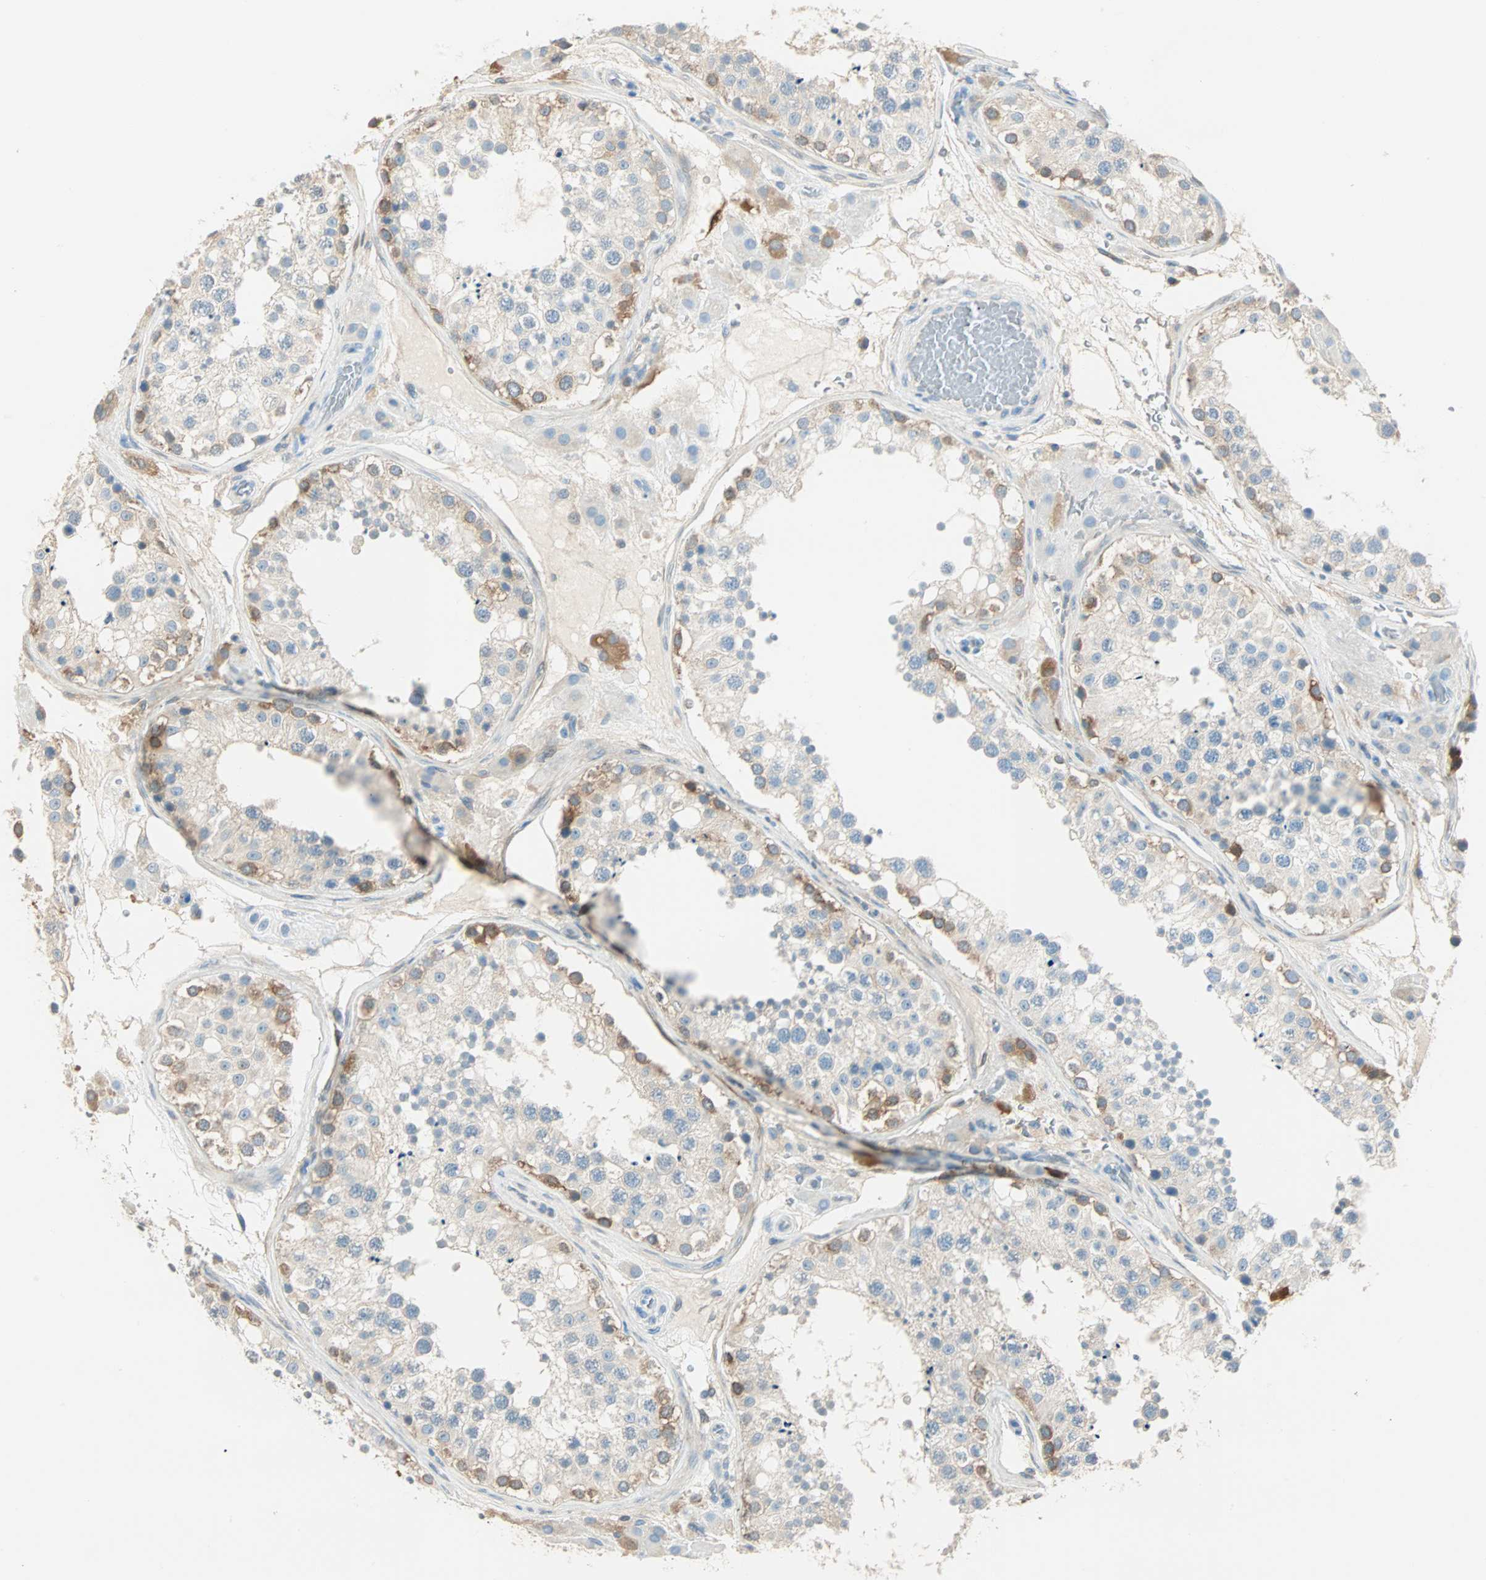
{"staining": {"intensity": "moderate", "quantity": "<25%", "location": "cytoplasmic/membranous"}, "tissue": "testis", "cell_type": "Cells in seminiferous ducts", "image_type": "normal", "snomed": [{"axis": "morphology", "description": "Normal tissue, NOS"}, {"axis": "topography", "description": "Testis"}], "caption": "Brown immunohistochemical staining in normal testis exhibits moderate cytoplasmic/membranous staining in approximately <25% of cells in seminiferous ducts.", "gene": "ATF6", "patient": {"sex": "male", "age": 26}}